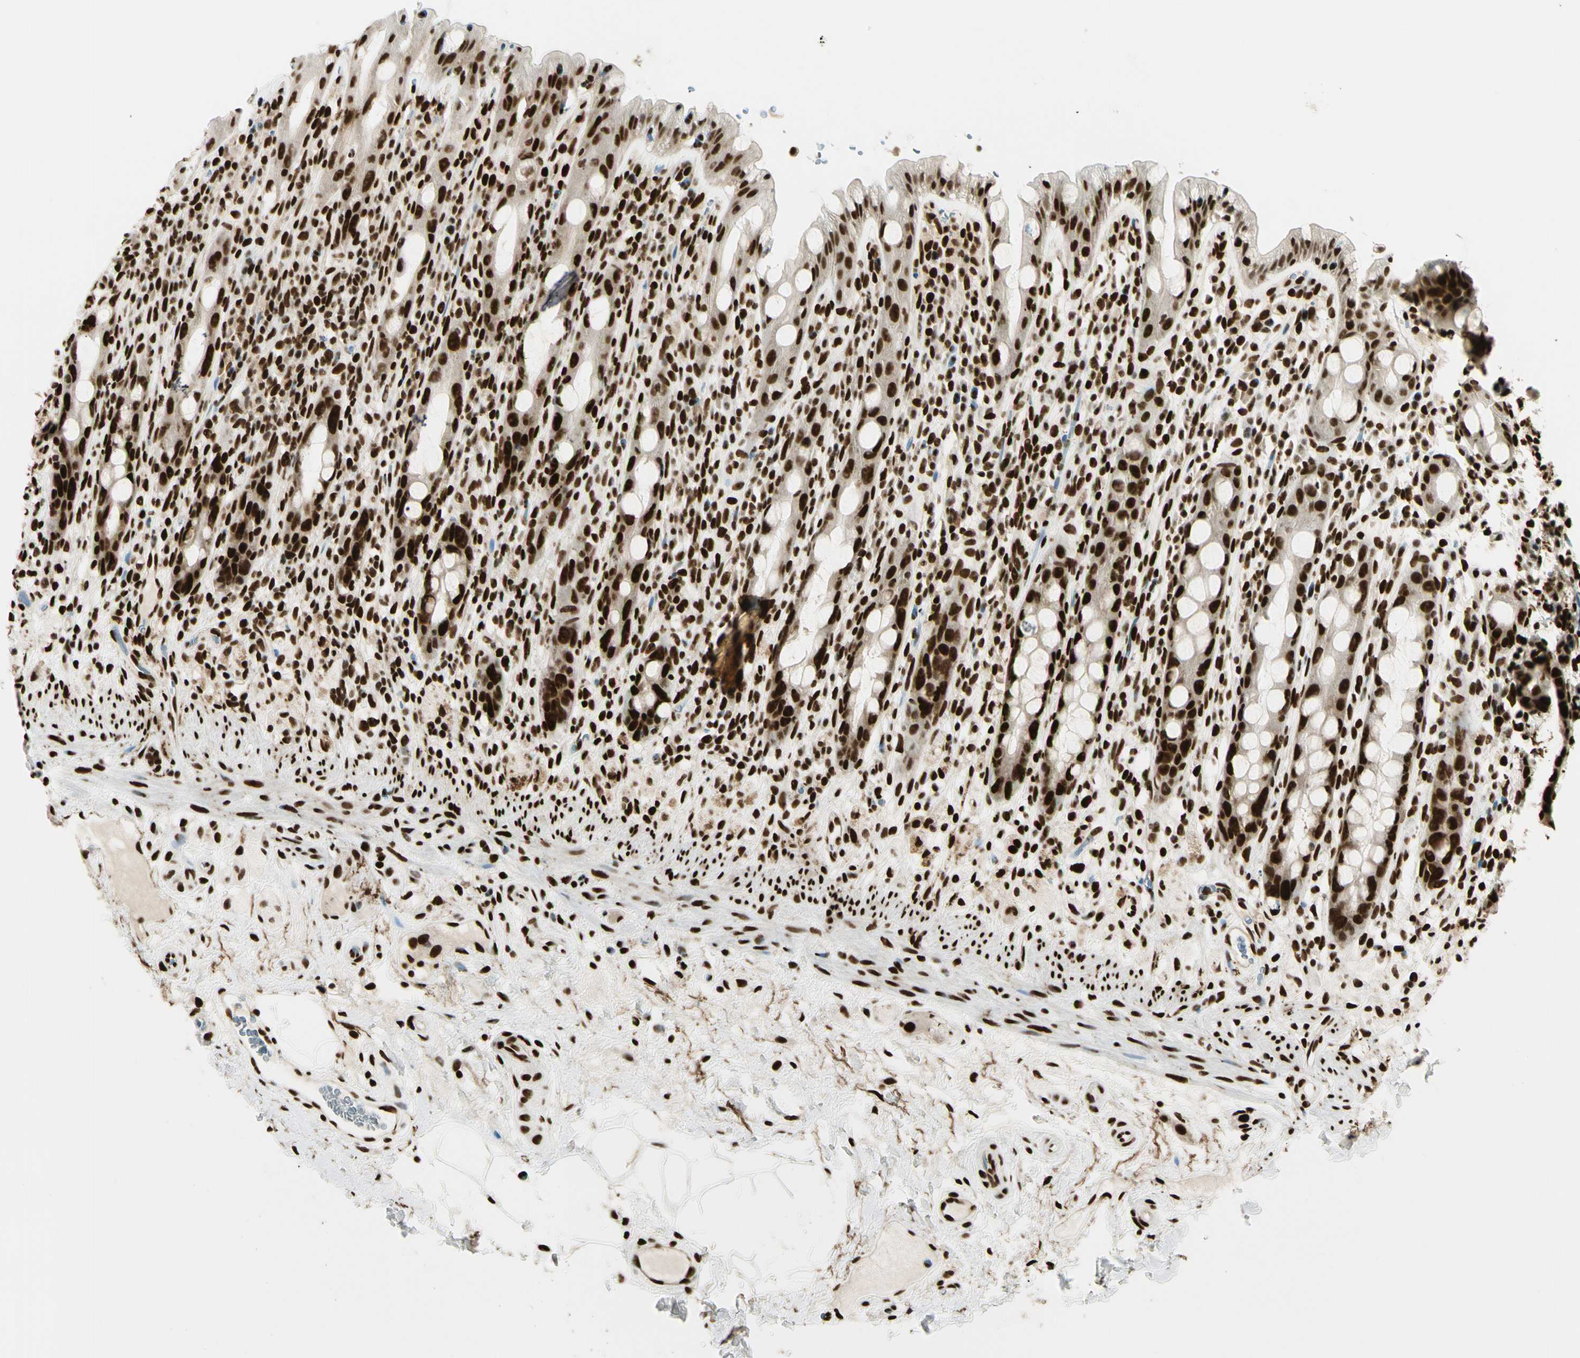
{"staining": {"intensity": "strong", "quantity": ">75%", "location": "nuclear"}, "tissue": "rectum", "cell_type": "Glandular cells", "image_type": "normal", "snomed": [{"axis": "morphology", "description": "Normal tissue, NOS"}, {"axis": "topography", "description": "Rectum"}], "caption": "Protein analysis of benign rectum shows strong nuclear positivity in approximately >75% of glandular cells.", "gene": "FUS", "patient": {"sex": "male", "age": 44}}